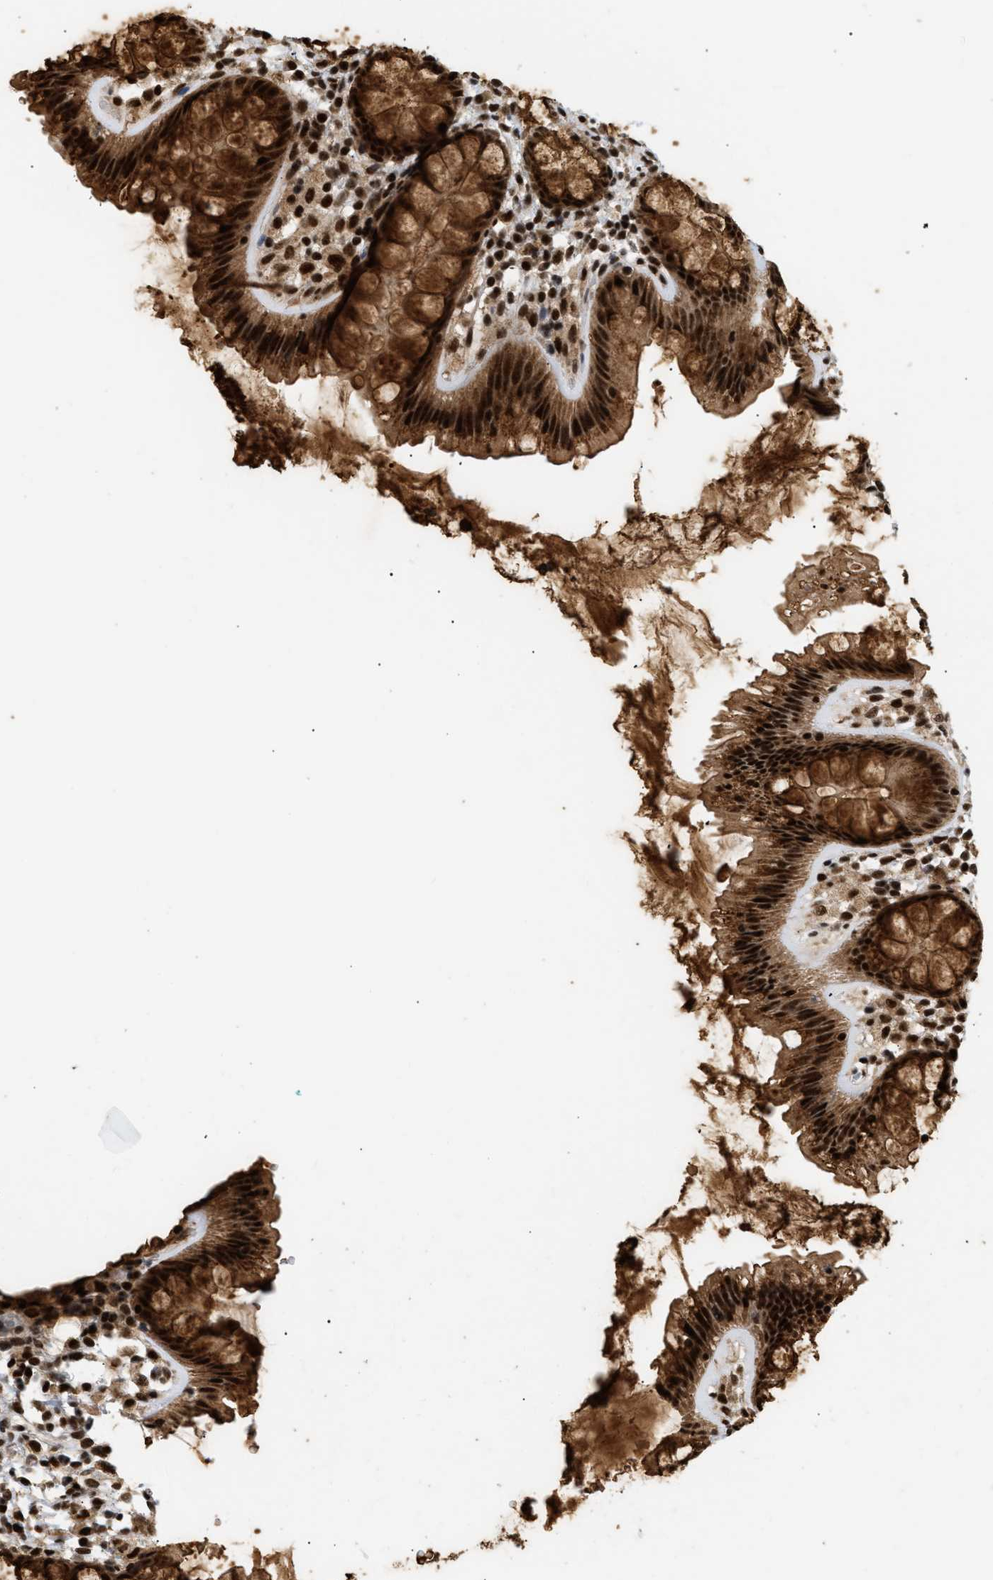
{"staining": {"intensity": "strong", "quantity": ">75%", "location": "cytoplasmic/membranous,nuclear"}, "tissue": "colon", "cell_type": "Endothelial cells", "image_type": "normal", "snomed": [{"axis": "morphology", "description": "Normal tissue, NOS"}, {"axis": "topography", "description": "Colon"}], "caption": "Colon stained with a brown dye reveals strong cytoplasmic/membranous,nuclear positive expression in about >75% of endothelial cells.", "gene": "RBM5", "patient": {"sex": "female", "age": 56}}